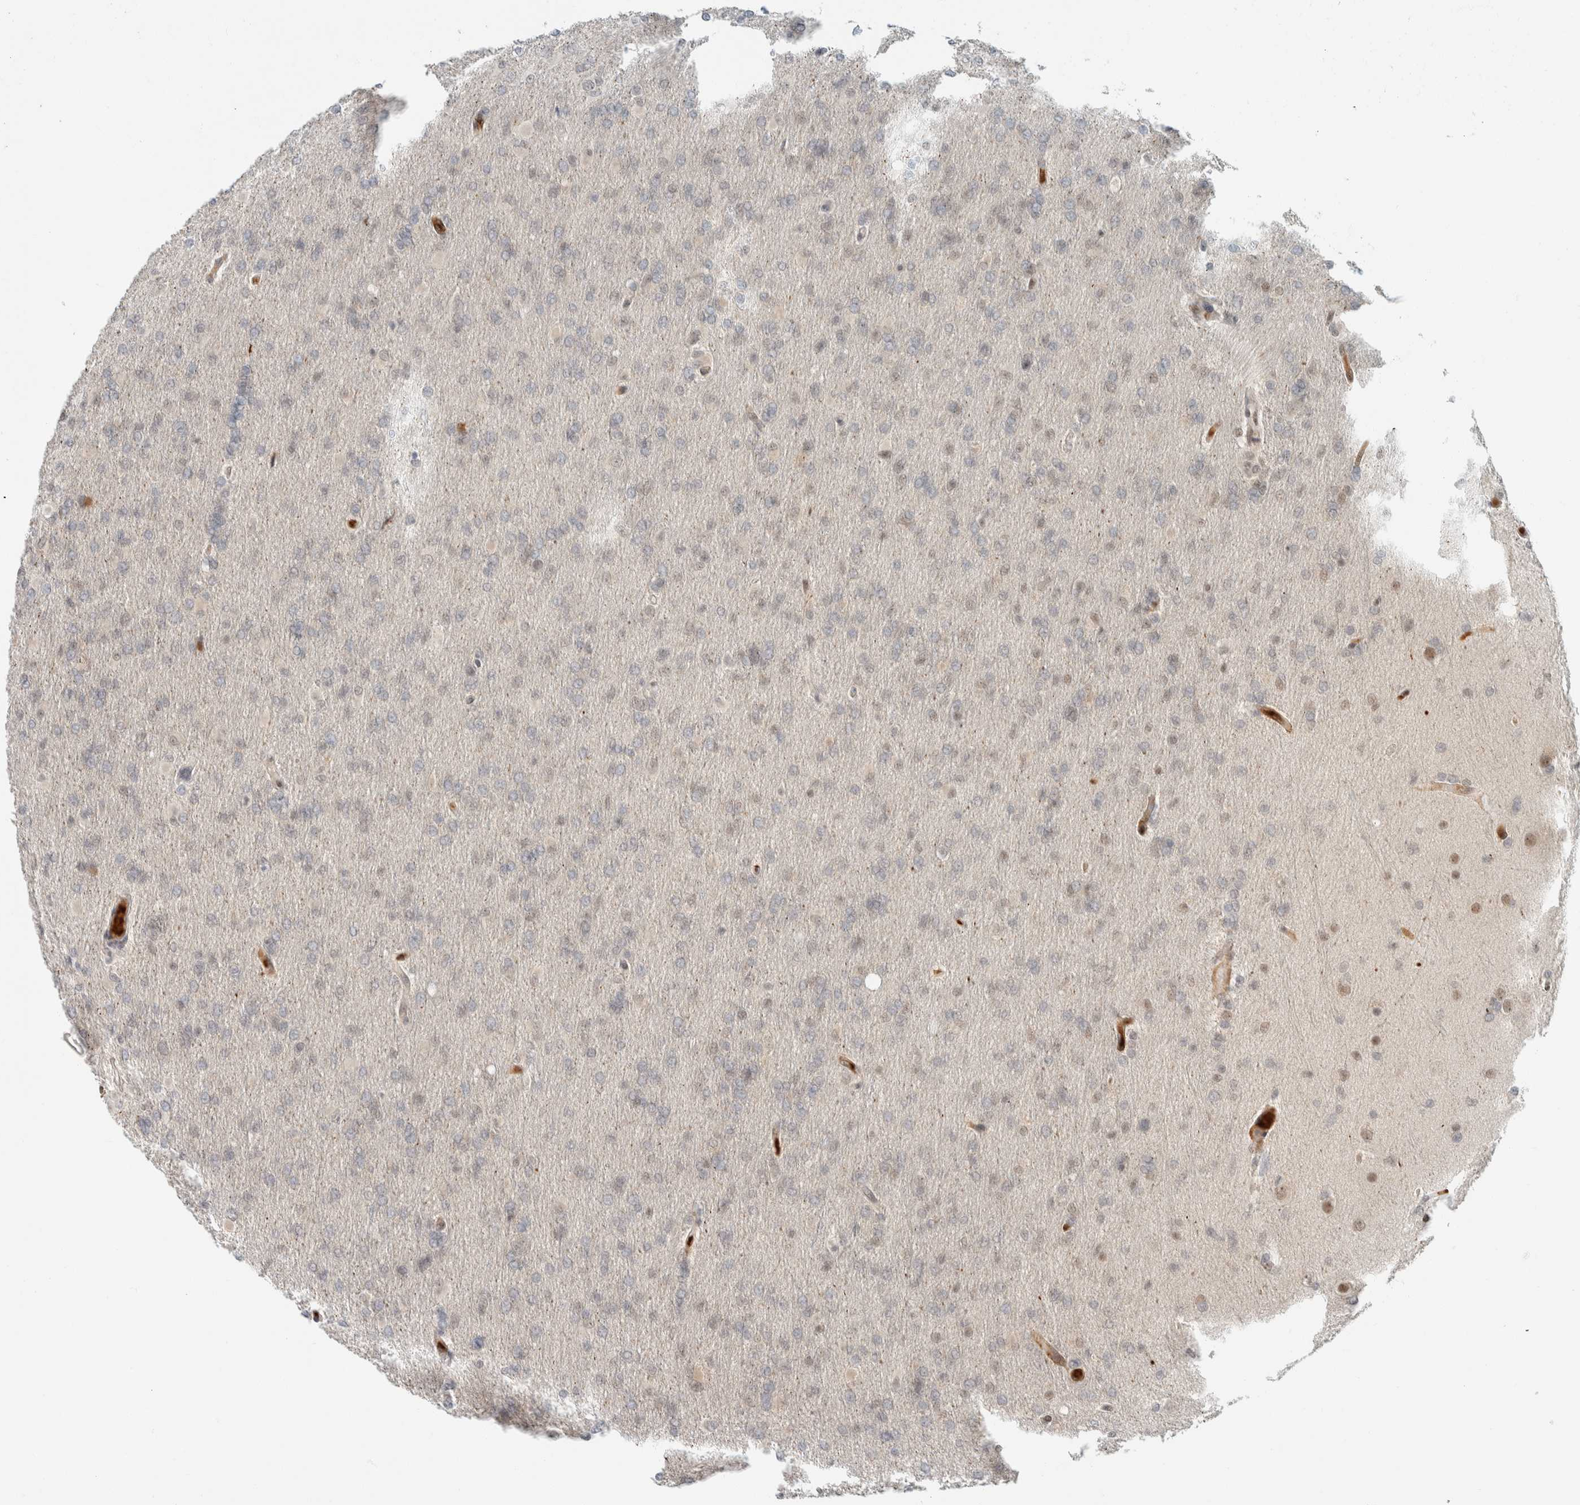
{"staining": {"intensity": "negative", "quantity": "none", "location": "none"}, "tissue": "glioma", "cell_type": "Tumor cells", "image_type": "cancer", "snomed": [{"axis": "morphology", "description": "Glioma, malignant, High grade"}, {"axis": "topography", "description": "Cerebral cortex"}], "caption": "A photomicrograph of malignant glioma (high-grade) stained for a protein reveals no brown staining in tumor cells.", "gene": "ZBTB2", "patient": {"sex": "female", "age": 36}}